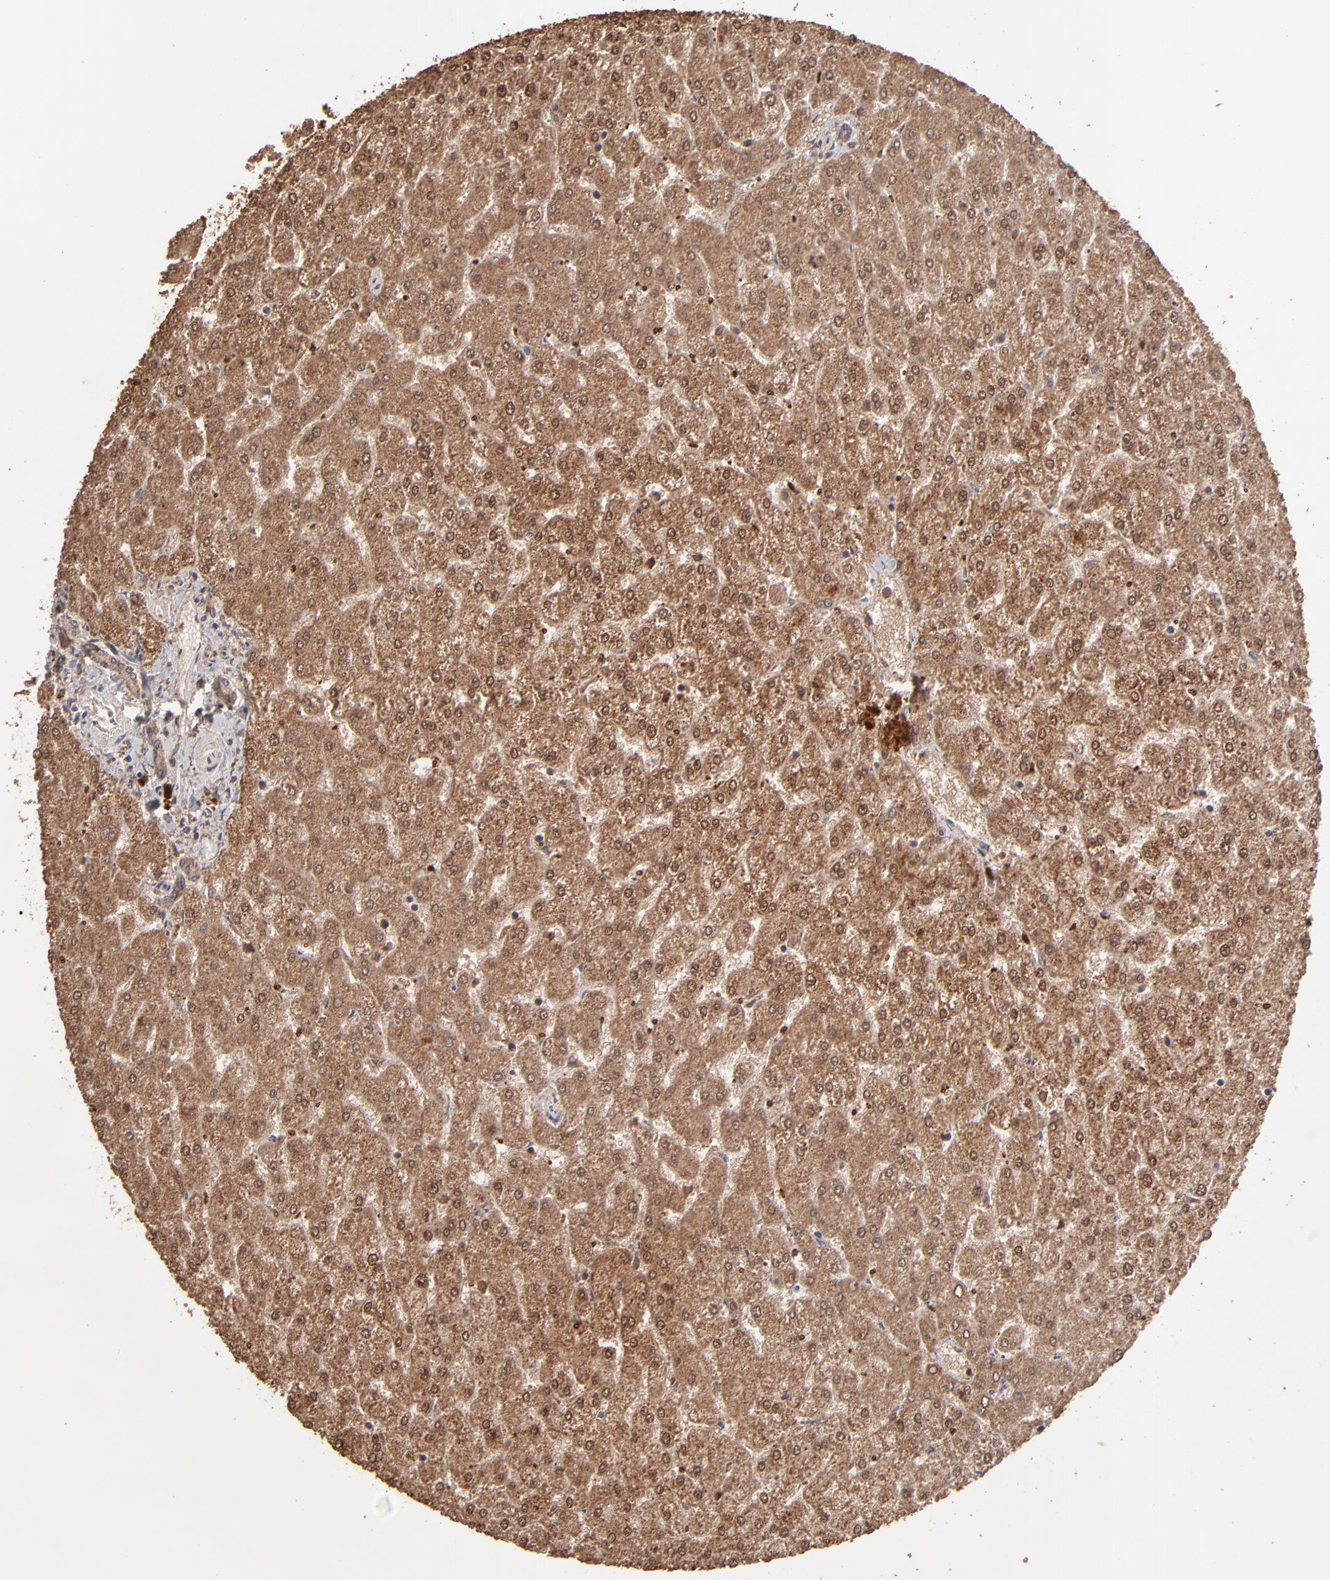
{"staining": {"intensity": "moderate", "quantity": ">75%", "location": "cytoplasmic/membranous"}, "tissue": "liver", "cell_type": "Cholangiocytes", "image_type": "normal", "snomed": [{"axis": "morphology", "description": "Normal tissue, NOS"}, {"axis": "topography", "description": "Liver"}], "caption": "Immunohistochemical staining of benign human liver shows moderate cytoplasmic/membranous protein expression in about >75% of cholangiocytes. The protein of interest is shown in brown color, while the nuclei are stained blue.", "gene": "MMP2", "patient": {"sex": "female", "age": 32}}